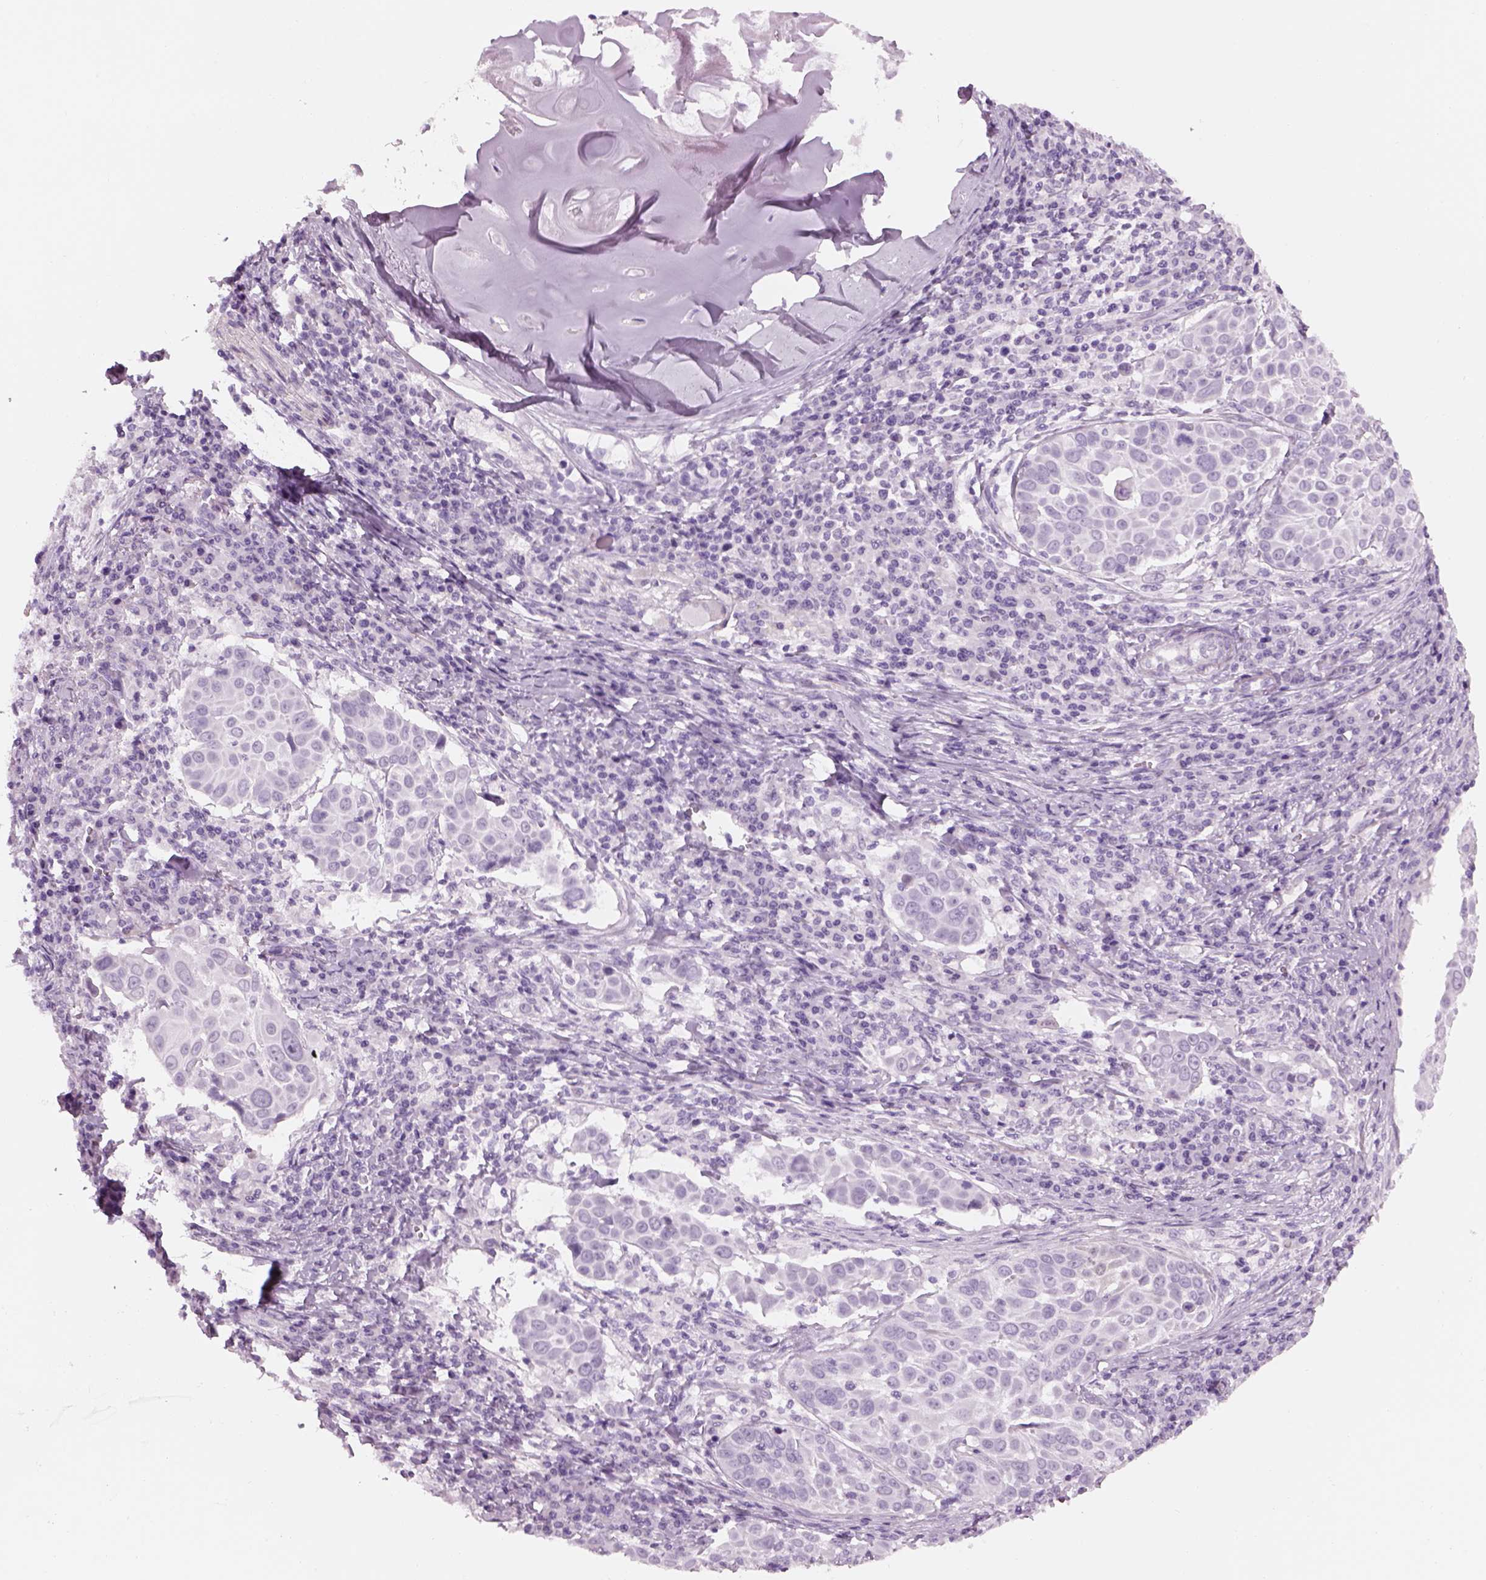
{"staining": {"intensity": "negative", "quantity": "none", "location": "none"}, "tissue": "lung cancer", "cell_type": "Tumor cells", "image_type": "cancer", "snomed": [{"axis": "morphology", "description": "Squamous cell carcinoma, NOS"}, {"axis": "topography", "description": "Lung"}], "caption": "Tumor cells are negative for brown protein staining in squamous cell carcinoma (lung). (Brightfield microscopy of DAB (3,3'-diaminobenzidine) IHC at high magnification).", "gene": "GAS2L2", "patient": {"sex": "male", "age": 57}}